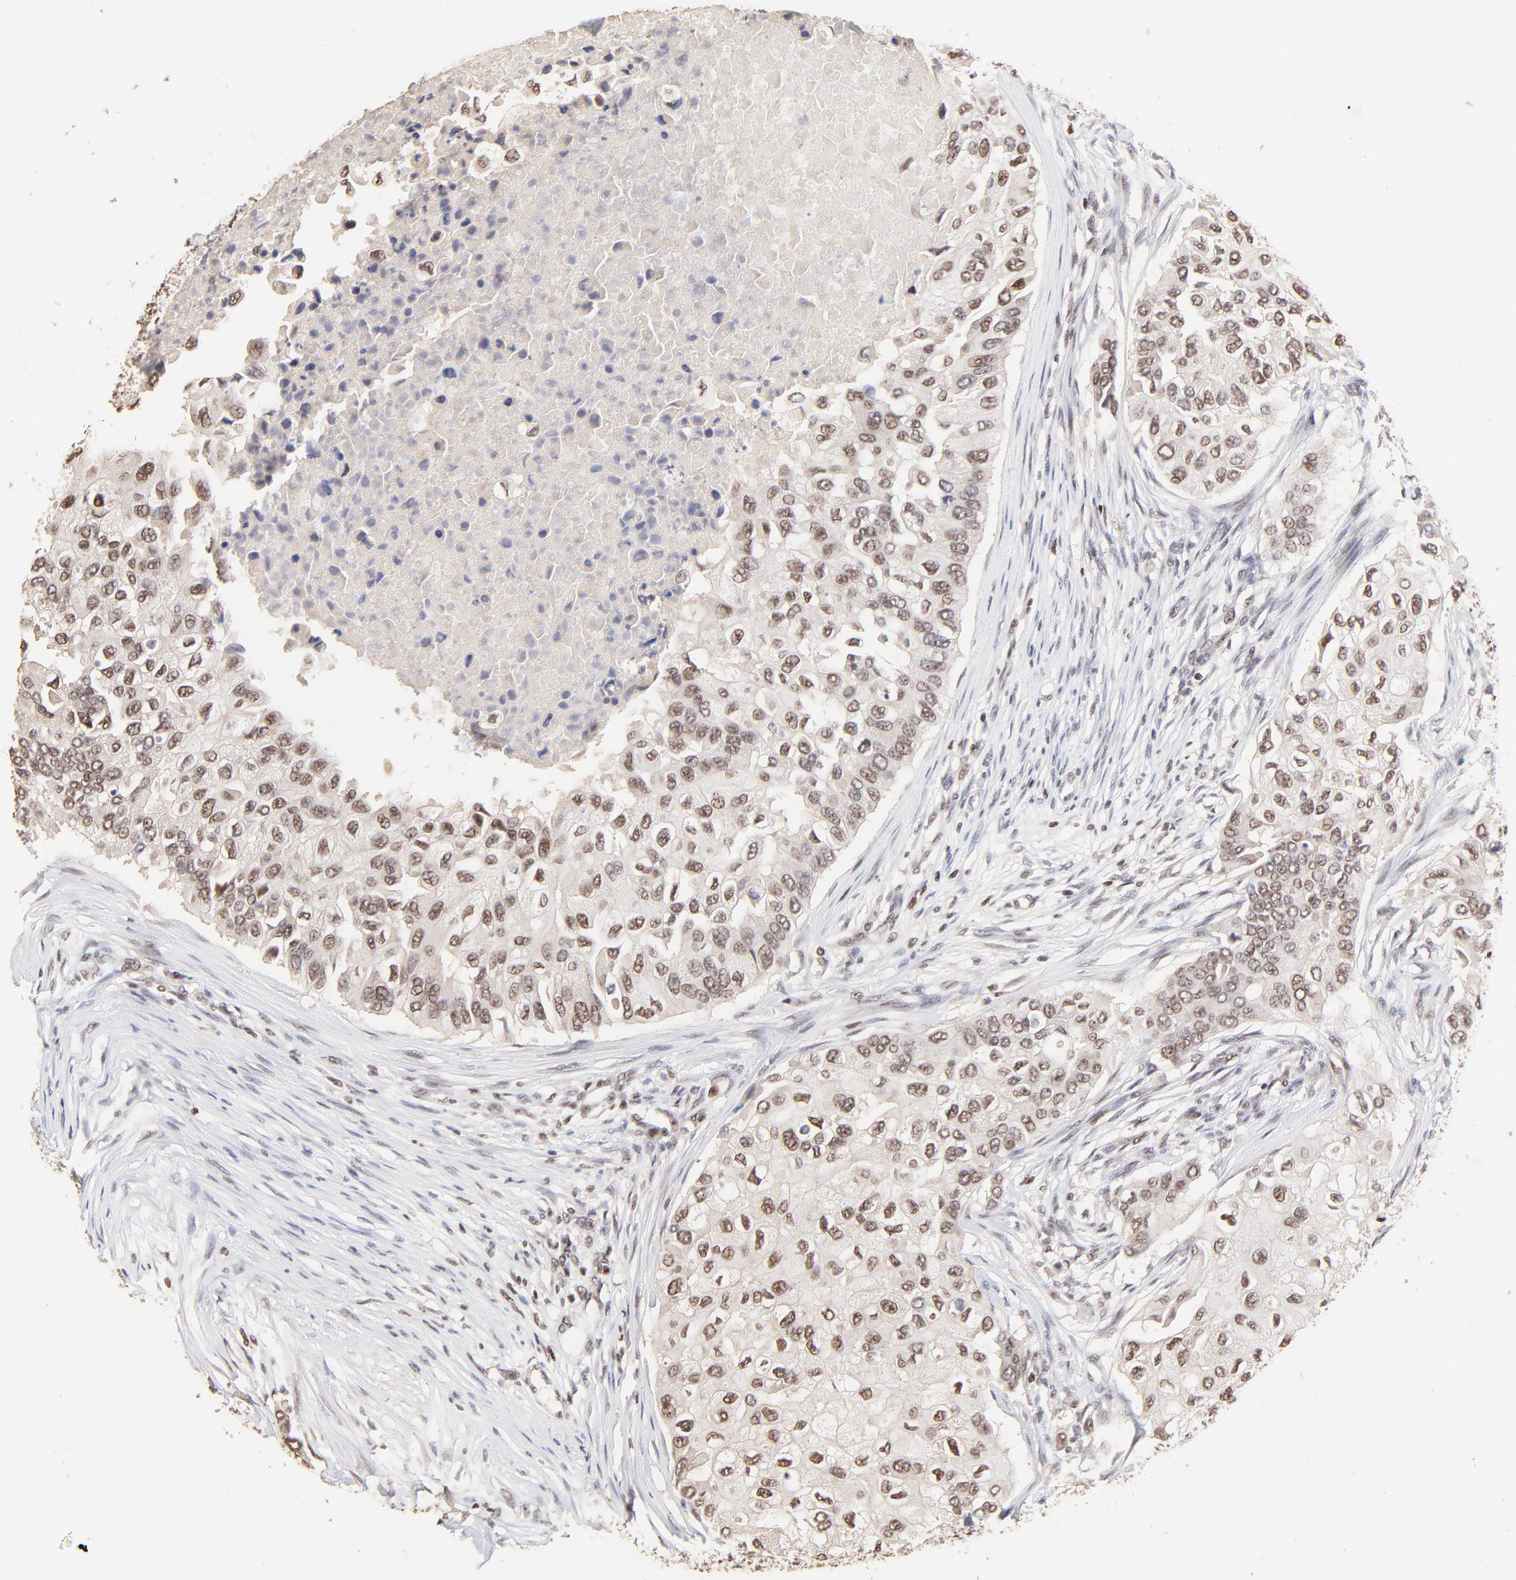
{"staining": {"intensity": "moderate", "quantity": ">75%", "location": "nuclear"}, "tissue": "breast cancer", "cell_type": "Tumor cells", "image_type": "cancer", "snomed": [{"axis": "morphology", "description": "Normal tissue, NOS"}, {"axis": "morphology", "description": "Duct carcinoma"}, {"axis": "topography", "description": "Breast"}], "caption": "Brown immunohistochemical staining in breast cancer (infiltrating ductal carcinoma) displays moderate nuclear positivity in about >75% of tumor cells.", "gene": "DSN1", "patient": {"sex": "female", "age": 49}}